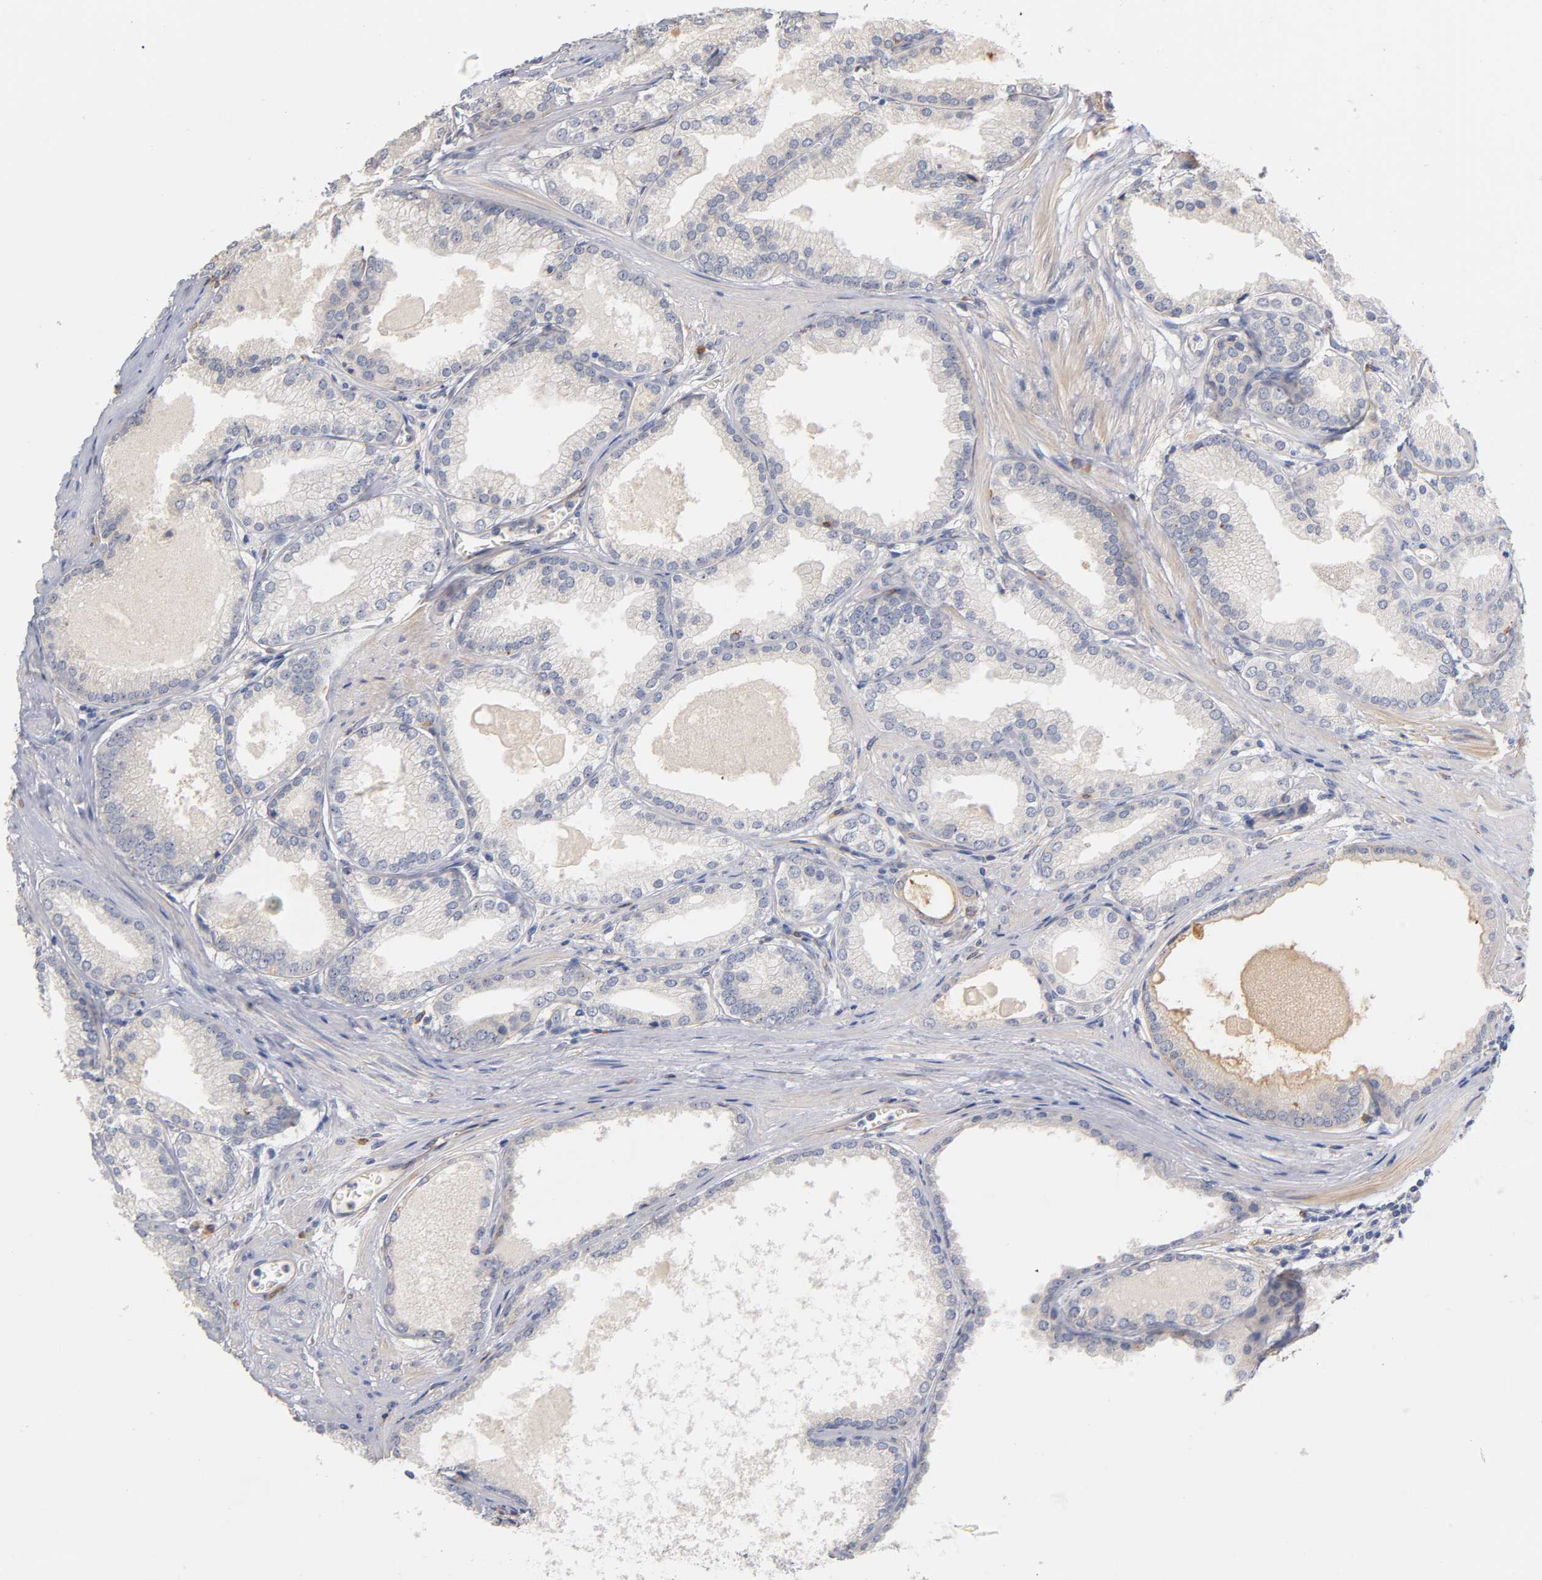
{"staining": {"intensity": "negative", "quantity": "none", "location": "none"}, "tissue": "prostate cancer", "cell_type": "Tumor cells", "image_type": "cancer", "snomed": [{"axis": "morphology", "description": "Adenocarcinoma, High grade"}, {"axis": "topography", "description": "Prostate"}], "caption": "This is an immunohistochemistry (IHC) histopathology image of human prostate cancer (adenocarcinoma (high-grade)). There is no staining in tumor cells.", "gene": "LAMB1", "patient": {"sex": "male", "age": 61}}